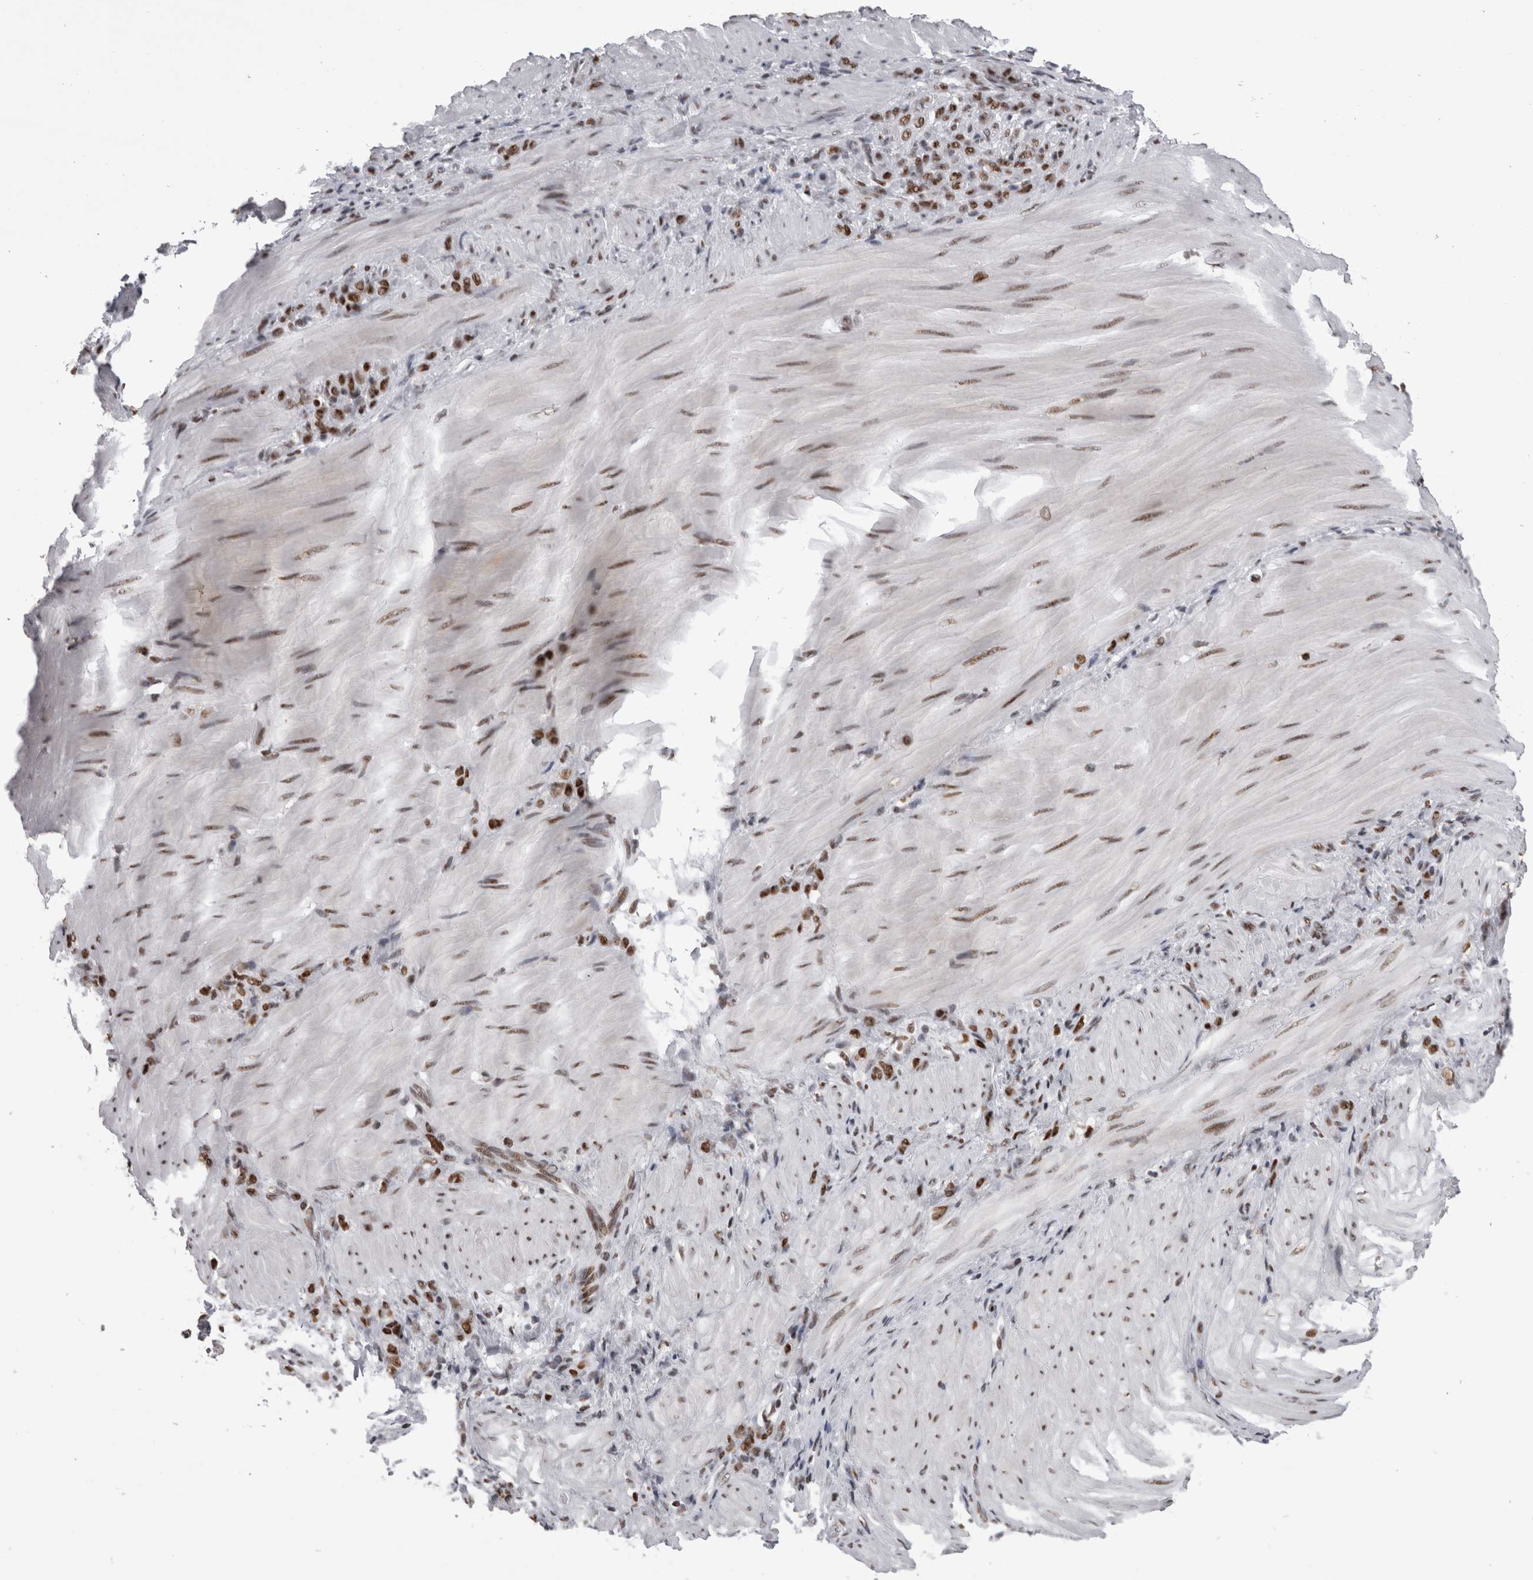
{"staining": {"intensity": "moderate", "quantity": ">75%", "location": "nuclear"}, "tissue": "stomach cancer", "cell_type": "Tumor cells", "image_type": "cancer", "snomed": [{"axis": "morphology", "description": "Normal tissue, NOS"}, {"axis": "morphology", "description": "Adenocarcinoma, NOS"}, {"axis": "topography", "description": "Stomach"}], "caption": "DAB (3,3'-diaminobenzidine) immunohistochemical staining of stomach cancer exhibits moderate nuclear protein positivity in approximately >75% of tumor cells. The protein of interest is shown in brown color, while the nuclei are stained blue.", "gene": "SNRNP40", "patient": {"sex": "male", "age": 82}}